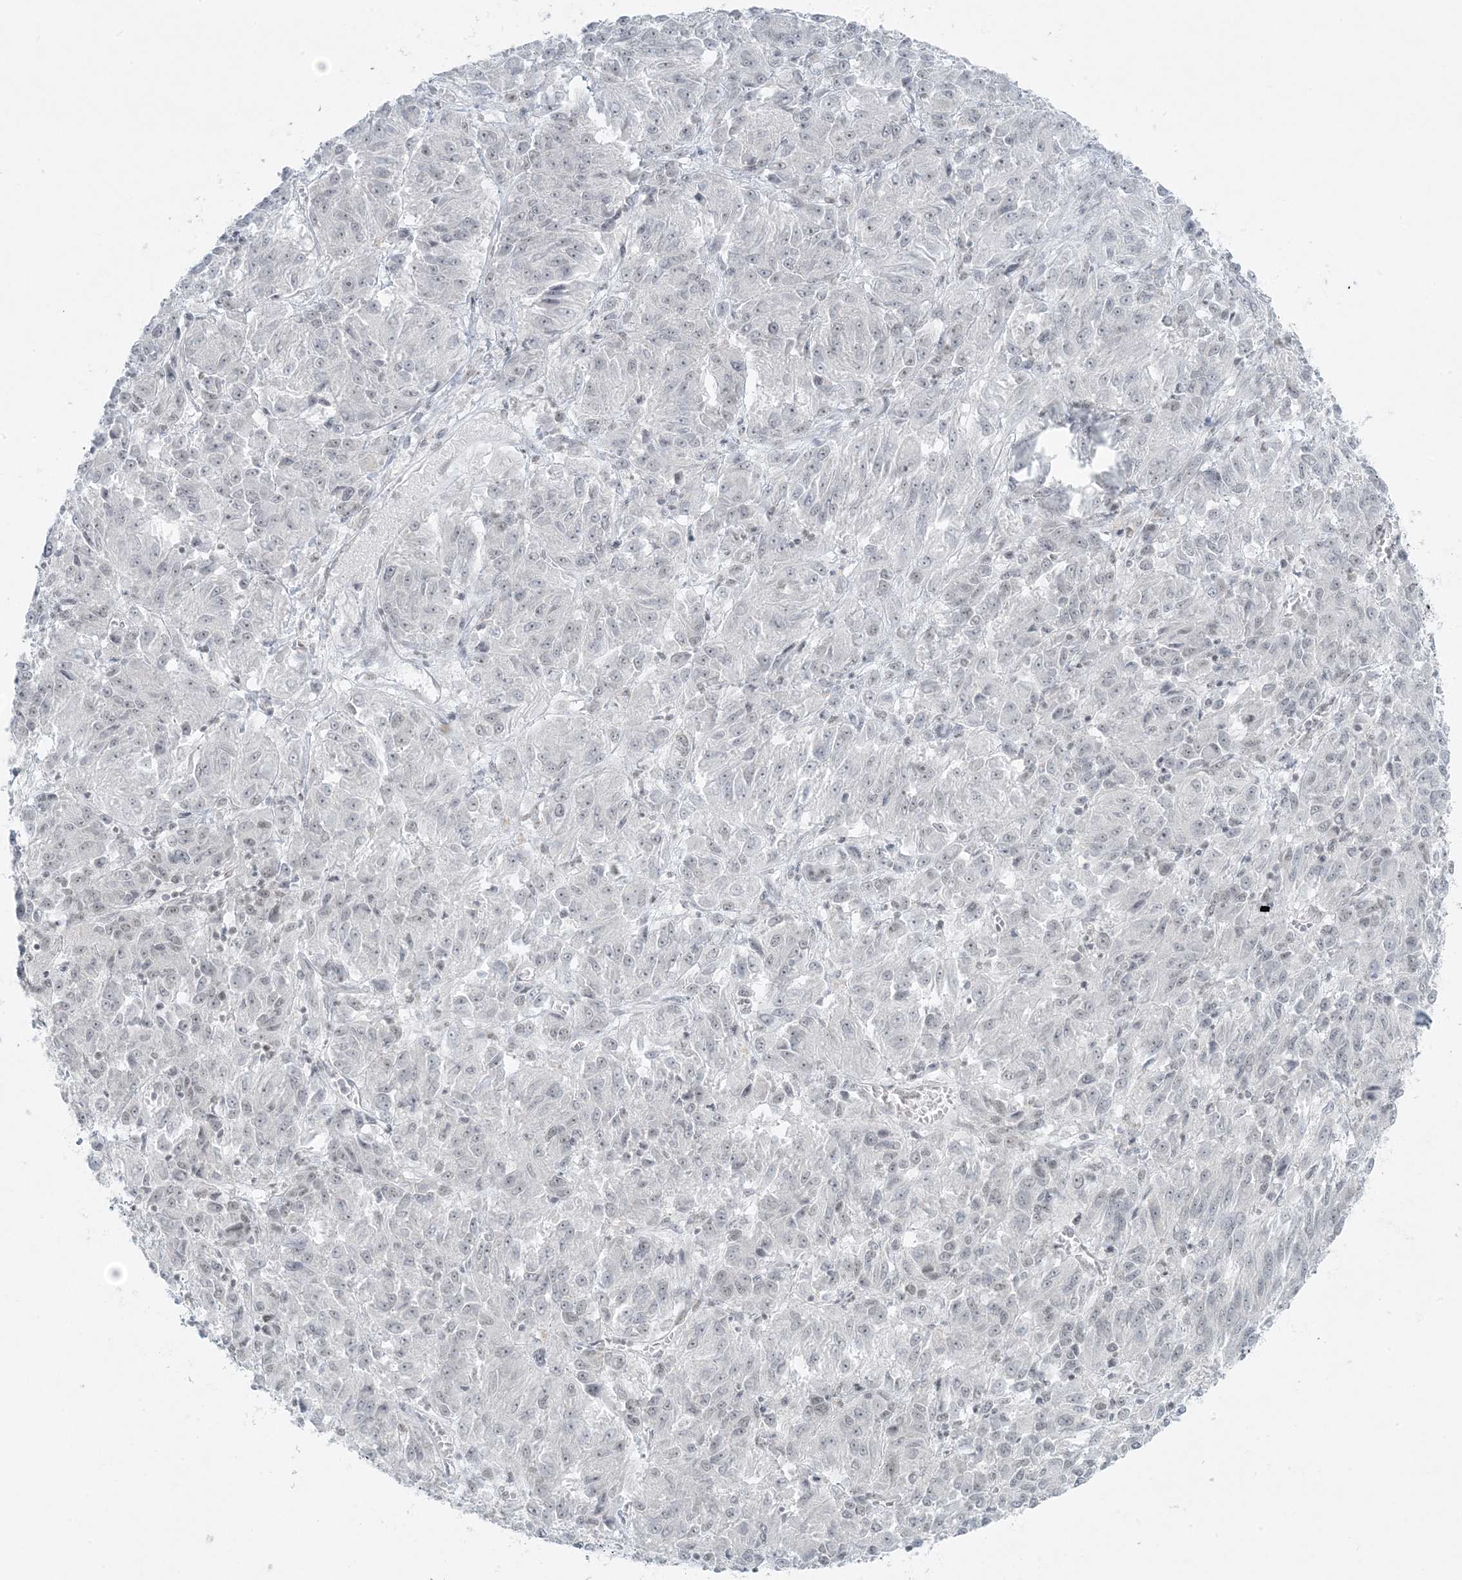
{"staining": {"intensity": "negative", "quantity": "none", "location": "none"}, "tissue": "melanoma", "cell_type": "Tumor cells", "image_type": "cancer", "snomed": [{"axis": "morphology", "description": "Malignant melanoma, Metastatic site"}, {"axis": "topography", "description": "Lung"}], "caption": "Immunohistochemistry (IHC) of melanoma displays no positivity in tumor cells.", "gene": "ZNF787", "patient": {"sex": "male", "age": 64}}